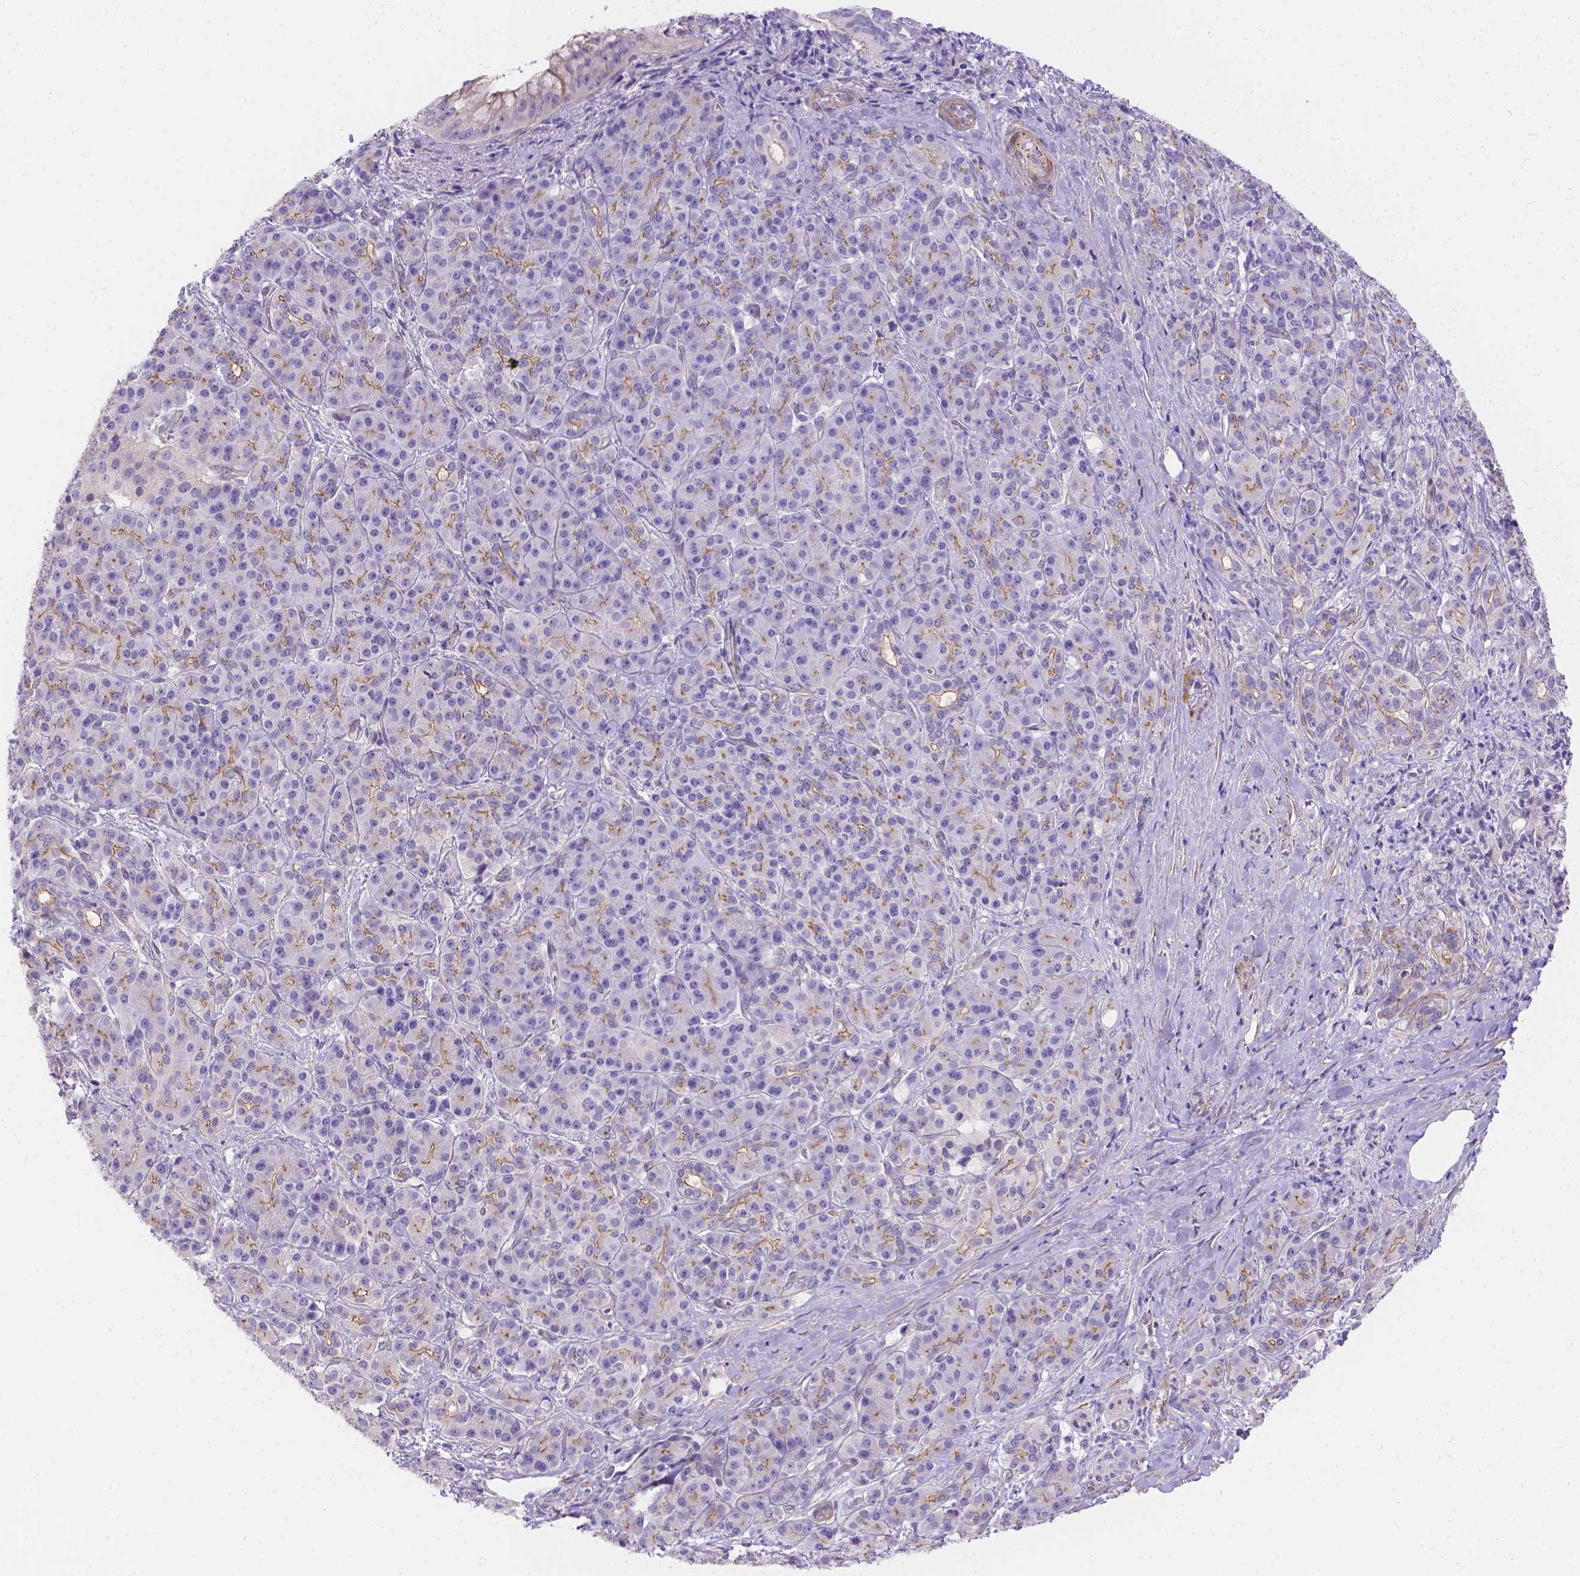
{"staining": {"intensity": "negative", "quantity": "none", "location": "none"}, "tissue": "pancreatic cancer", "cell_type": "Tumor cells", "image_type": "cancer", "snomed": [{"axis": "morphology", "description": "Normal tissue, NOS"}, {"axis": "morphology", "description": "Inflammation, NOS"}, {"axis": "morphology", "description": "Adenocarcinoma, NOS"}, {"axis": "topography", "description": "Pancreas"}], "caption": "Tumor cells are negative for protein expression in human pancreatic adenocarcinoma.", "gene": "PALS1", "patient": {"sex": "male", "age": 57}}